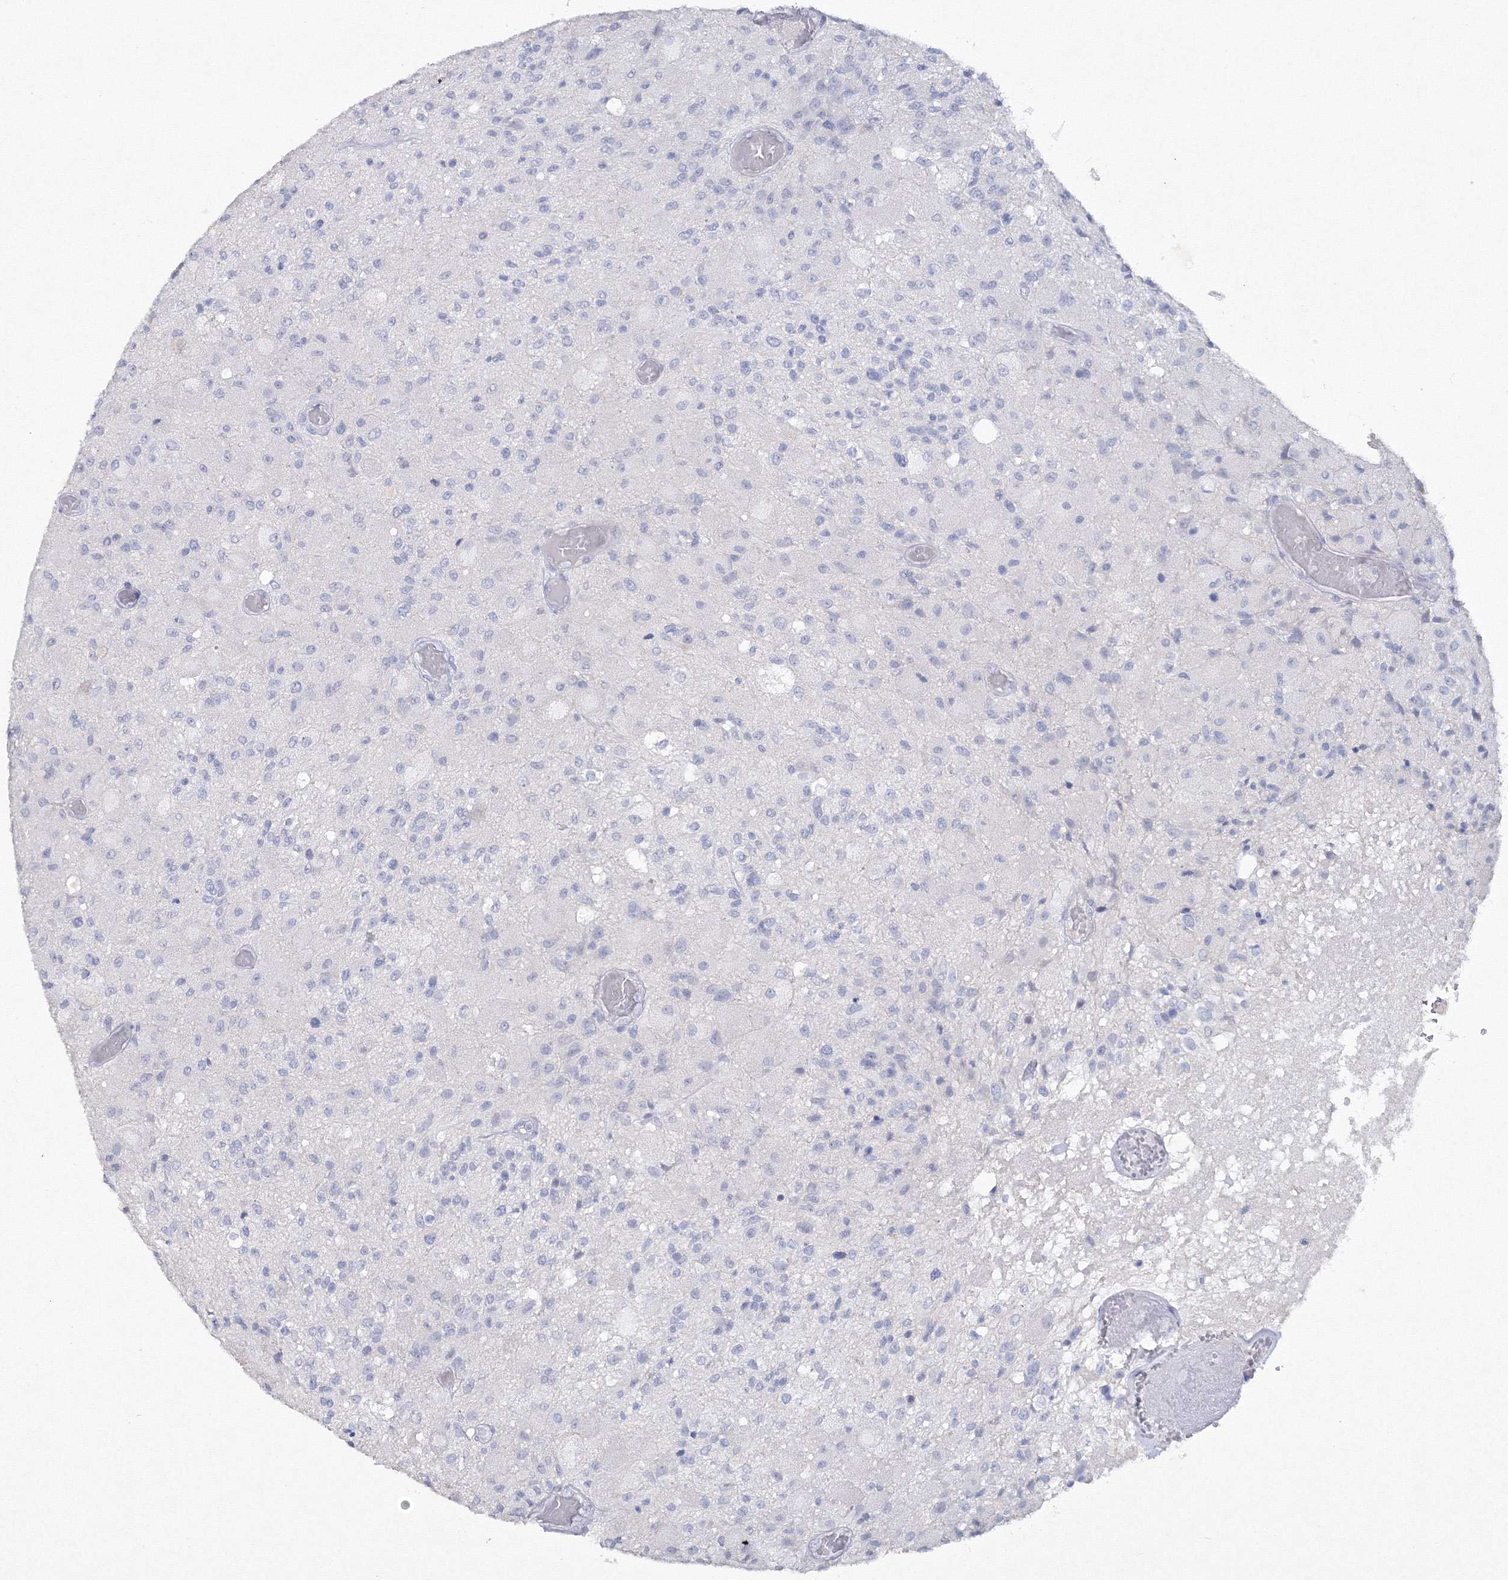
{"staining": {"intensity": "negative", "quantity": "none", "location": "none"}, "tissue": "glioma", "cell_type": "Tumor cells", "image_type": "cancer", "snomed": [{"axis": "morphology", "description": "Normal tissue, NOS"}, {"axis": "morphology", "description": "Glioma, malignant, High grade"}, {"axis": "topography", "description": "Cerebral cortex"}], "caption": "Immunohistochemistry micrograph of human malignant glioma (high-grade) stained for a protein (brown), which exhibits no expression in tumor cells. (DAB IHC visualized using brightfield microscopy, high magnification).", "gene": "GCKR", "patient": {"sex": "male", "age": 77}}